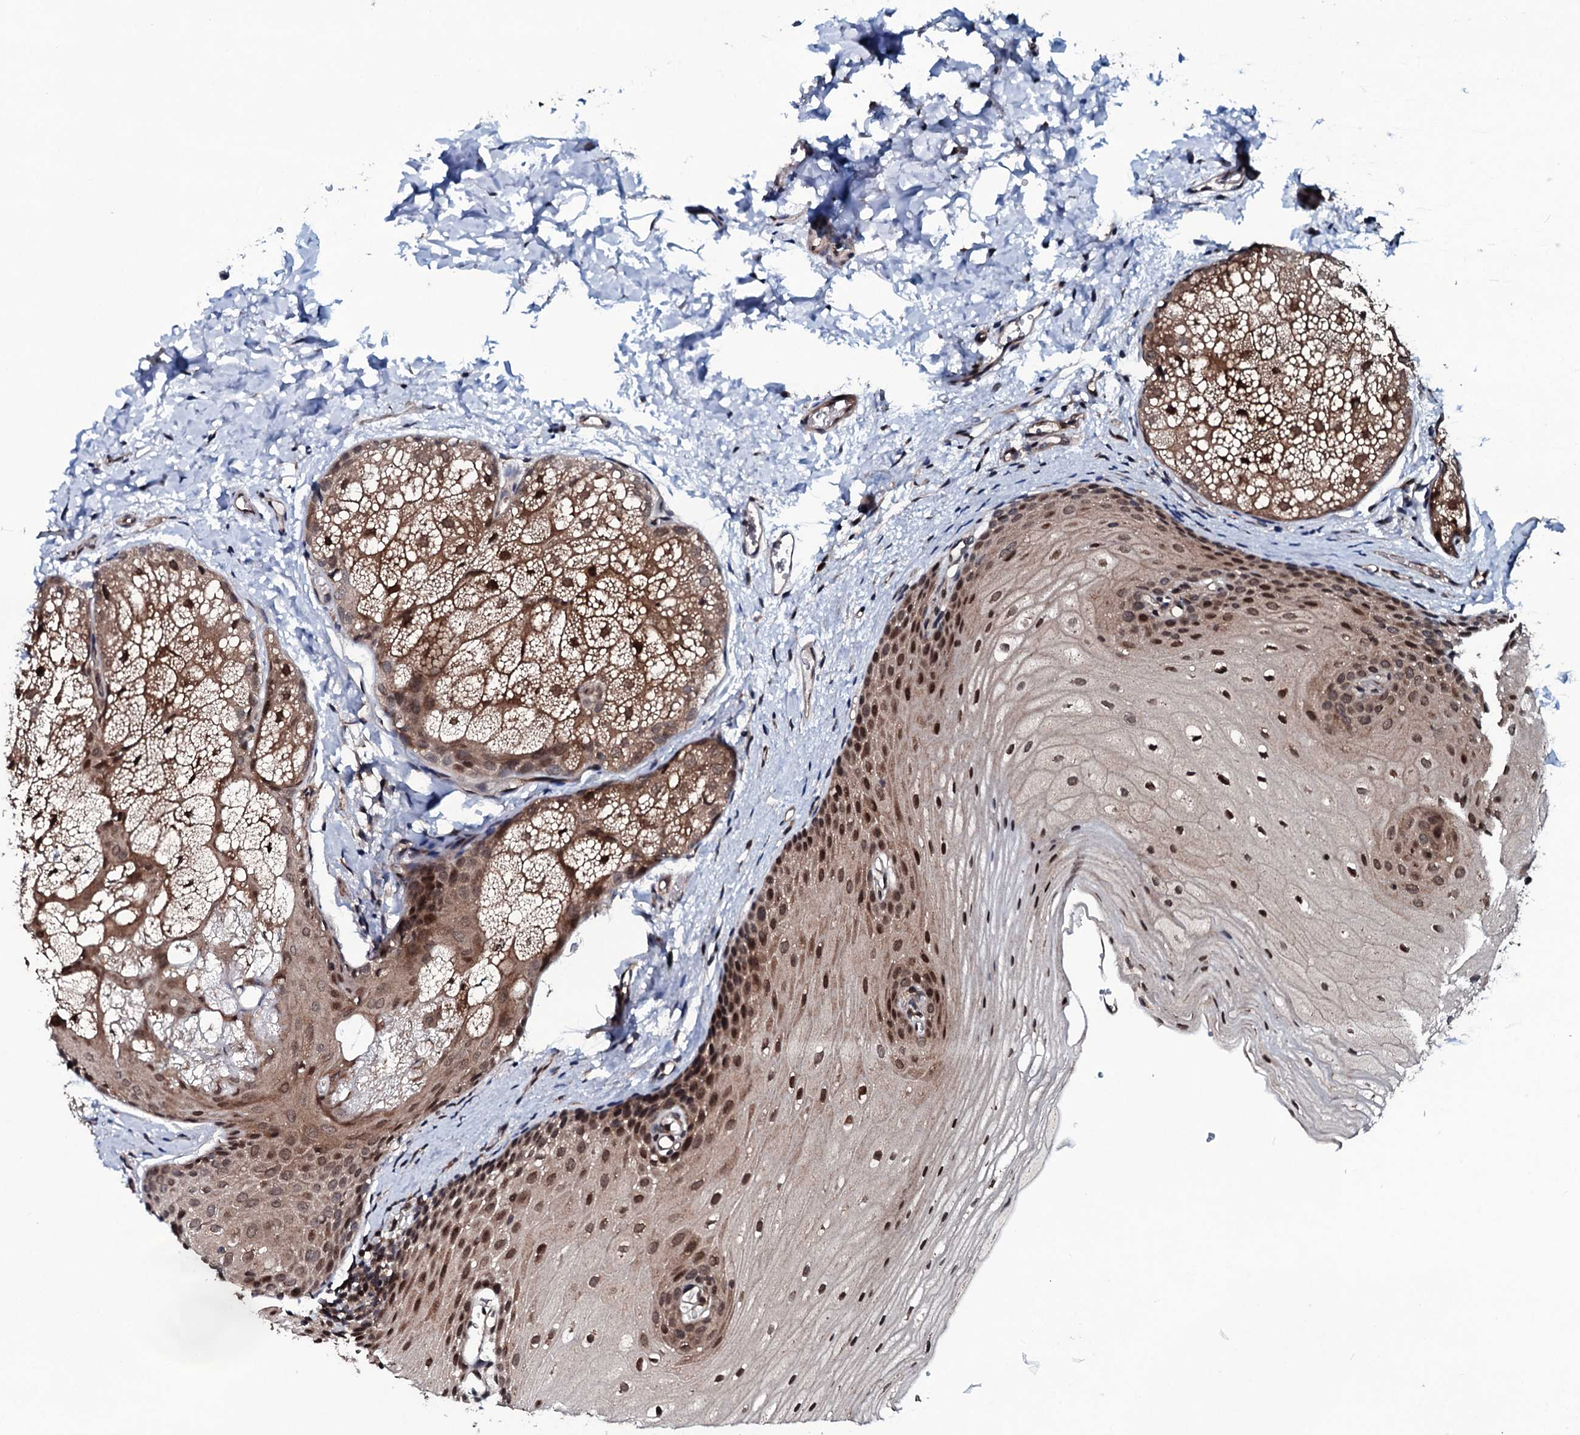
{"staining": {"intensity": "strong", "quantity": "25%-75%", "location": "cytoplasmic/membranous,nuclear"}, "tissue": "oral mucosa", "cell_type": "Squamous epithelial cells", "image_type": "normal", "snomed": [{"axis": "morphology", "description": "Normal tissue, NOS"}, {"axis": "topography", "description": "Oral tissue"}], "caption": "Immunohistochemical staining of benign human oral mucosa shows high levels of strong cytoplasmic/membranous,nuclear positivity in about 25%-75% of squamous epithelial cells. Ihc stains the protein of interest in brown and the nuclei are stained blue.", "gene": "OGFOD2", "patient": {"sex": "female", "age": 70}}